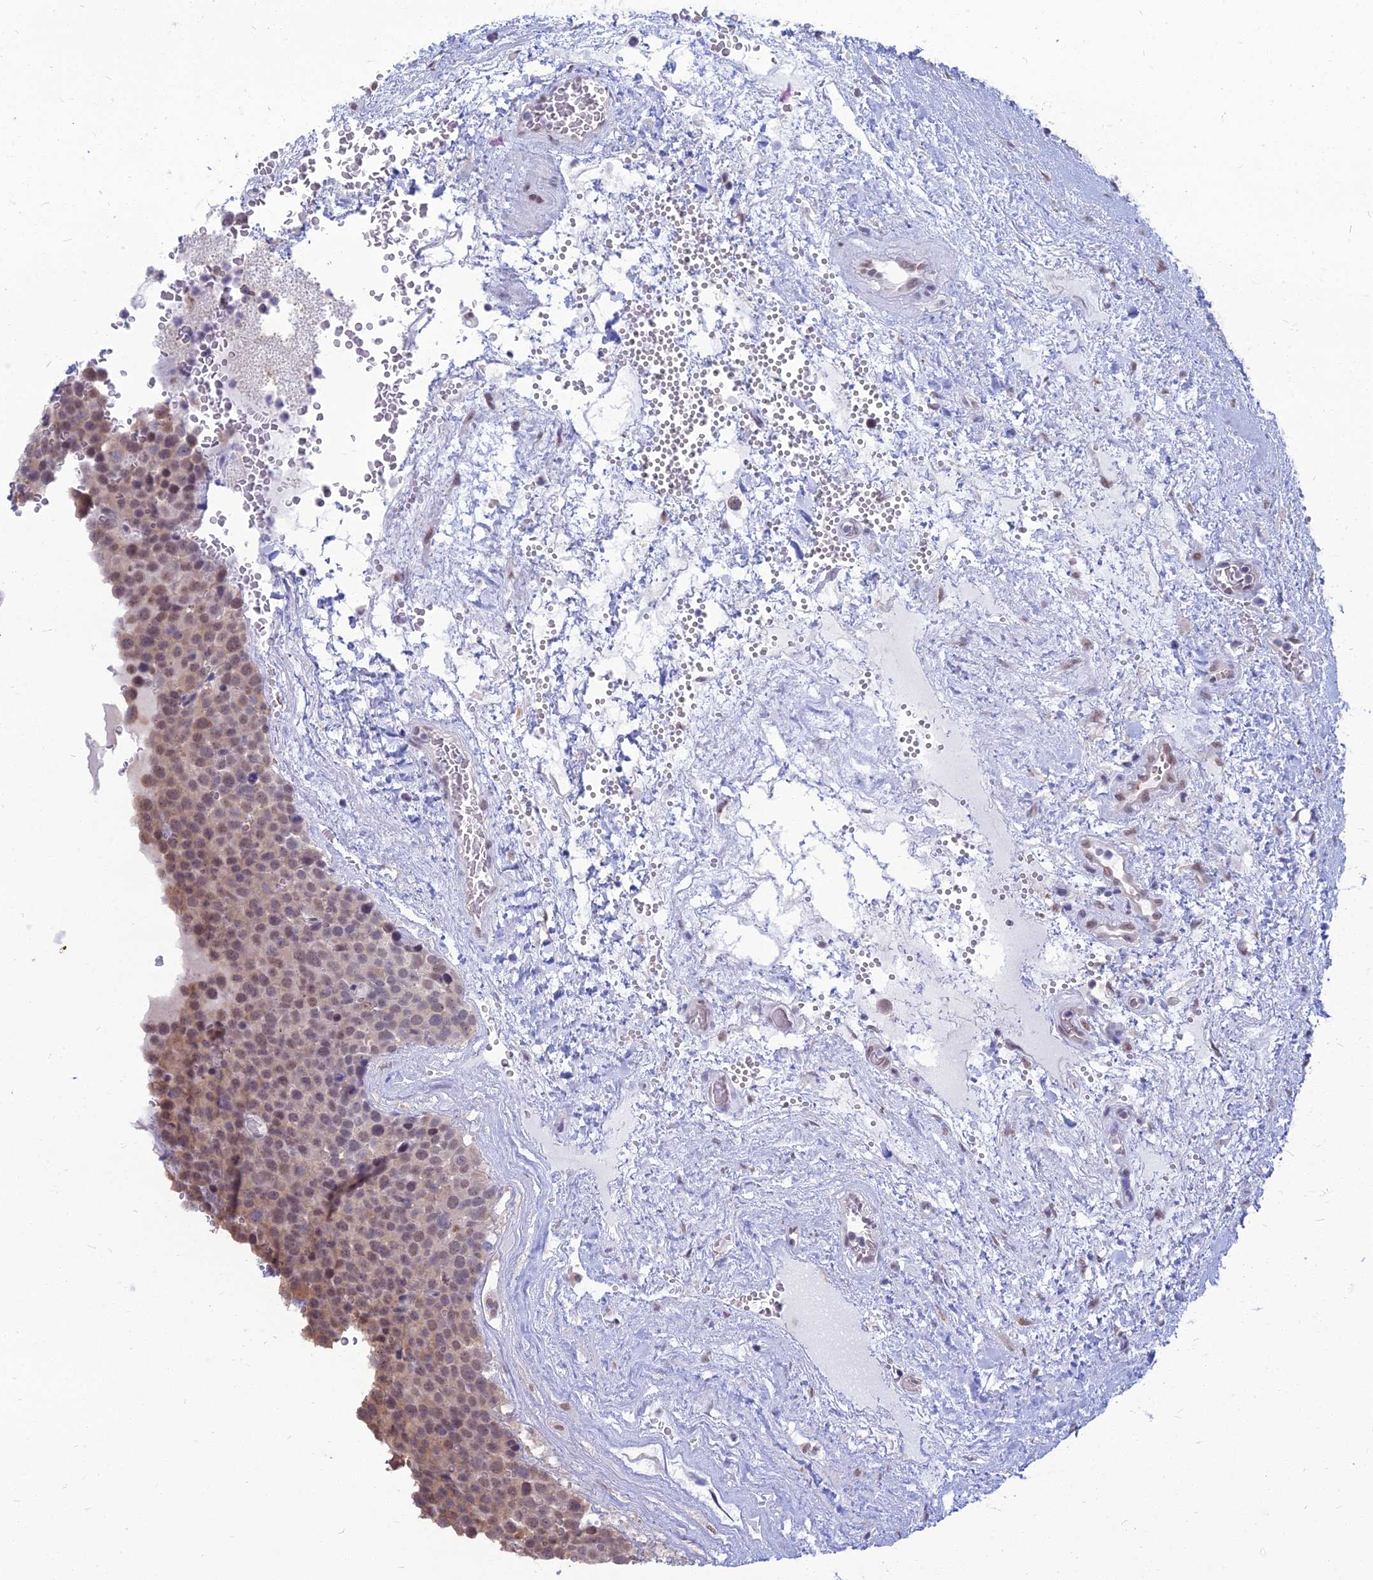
{"staining": {"intensity": "moderate", "quantity": "25%-75%", "location": "nuclear"}, "tissue": "testis cancer", "cell_type": "Tumor cells", "image_type": "cancer", "snomed": [{"axis": "morphology", "description": "Seminoma, NOS"}, {"axis": "topography", "description": "Testis"}], "caption": "This is an image of IHC staining of testis cancer (seminoma), which shows moderate staining in the nuclear of tumor cells.", "gene": "SRSF7", "patient": {"sex": "male", "age": 71}}